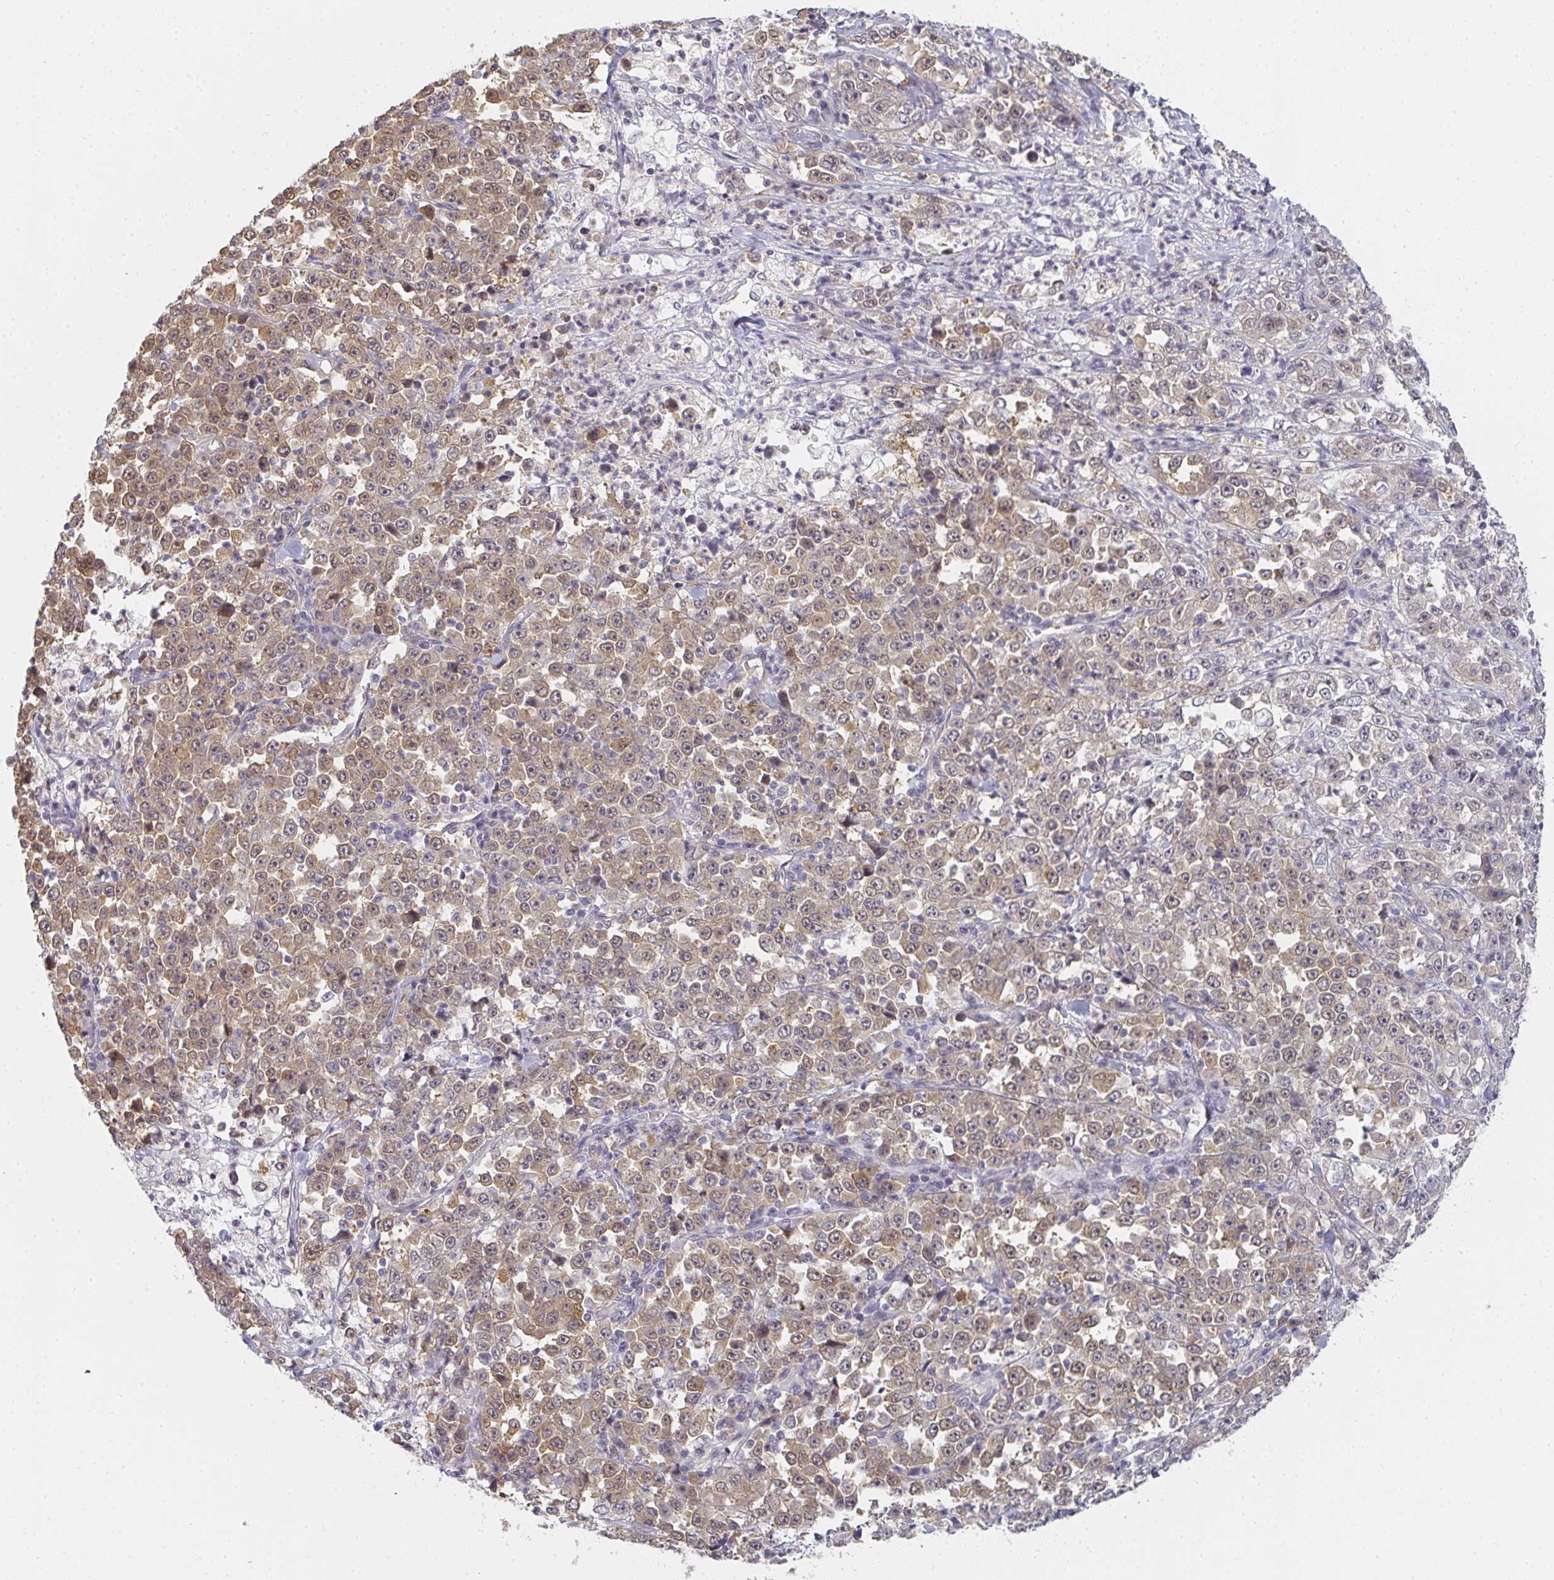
{"staining": {"intensity": "moderate", "quantity": ">75%", "location": "cytoplasmic/membranous"}, "tissue": "stomach cancer", "cell_type": "Tumor cells", "image_type": "cancer", "snomed": [{"axis": "morphology", "description": "Normal tissue, NOS"}, {"axis": "morphology", "description": "Adenocarcinoma, NOS"}, {"axis": "topography", "description": "Stomach, upper"}, {"axis": "topography", "description": "Stomach"}], "caption": "IHC staining of adenocarcinoma (stomach), which exhibits medium levels of moderate cytoplasmic/membranous staining in approximately >75% of tumor cells indicating moderate cytoplasmic/membranous protein expression. The staining was performed using DAB (3,3'-diaminobenzidine) (brown) for protein detection and nuclei were counterstained in hematoxylin (blue).", "gene": "GSDMB", "patient": {"sex": "male", "age": 59}}